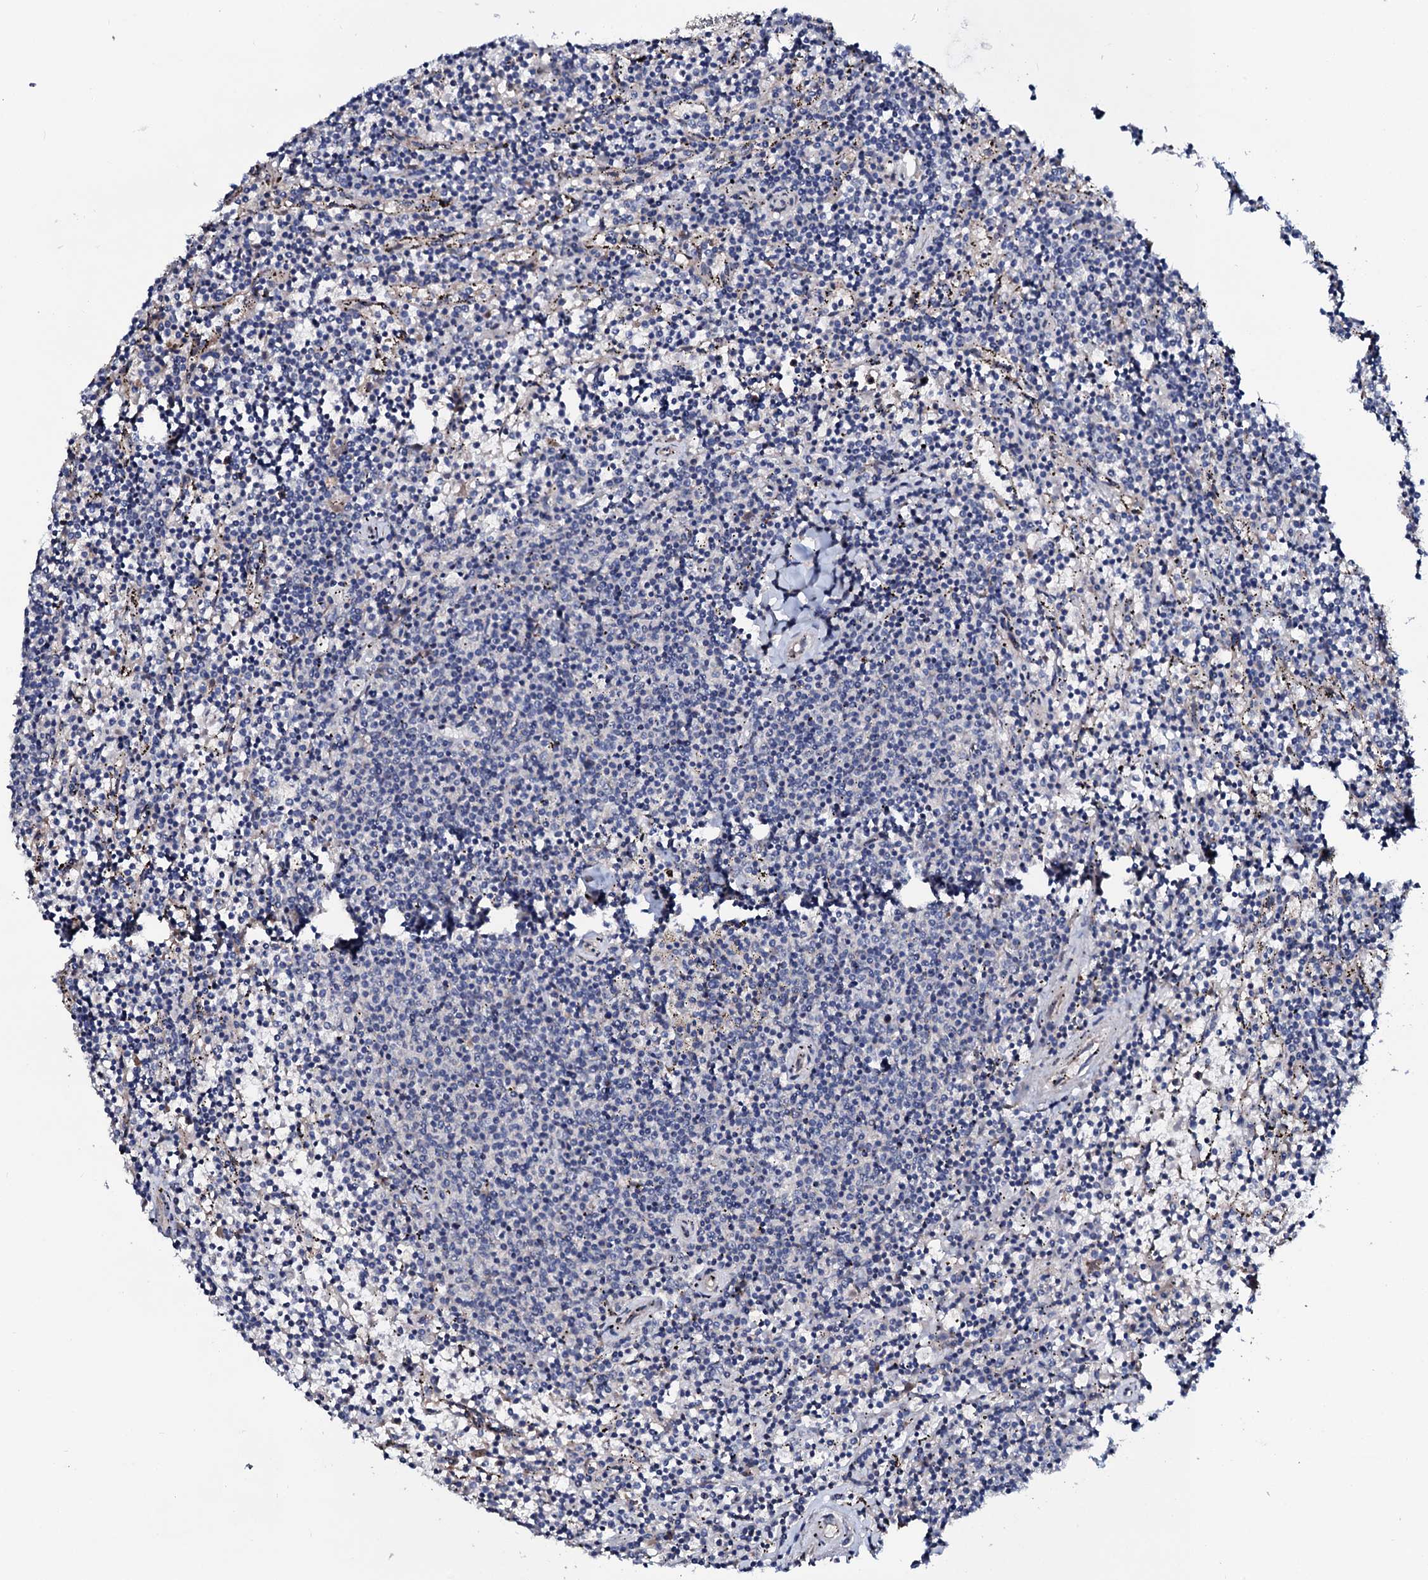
{"staining": {"intensity": "negative", "quantity": "none", "location": "none"}, "tissue": "lymphoma", "cell_type": "Tumor cells", "image_type": "cancer", "snomed": [{"axis": "morphology", "description": "Malignant lymphoma, non-Hodgkin's type, Low grade"}, {"axis": "topography", "description": "Spleen"}], "caption": "IHC photomicrograph of human lymphoma stained for a protein (brown), which exhibits no staining in tumor cells.", "gene": "PPP1R3D", "patient": {"sex": "female", "age": 50}}